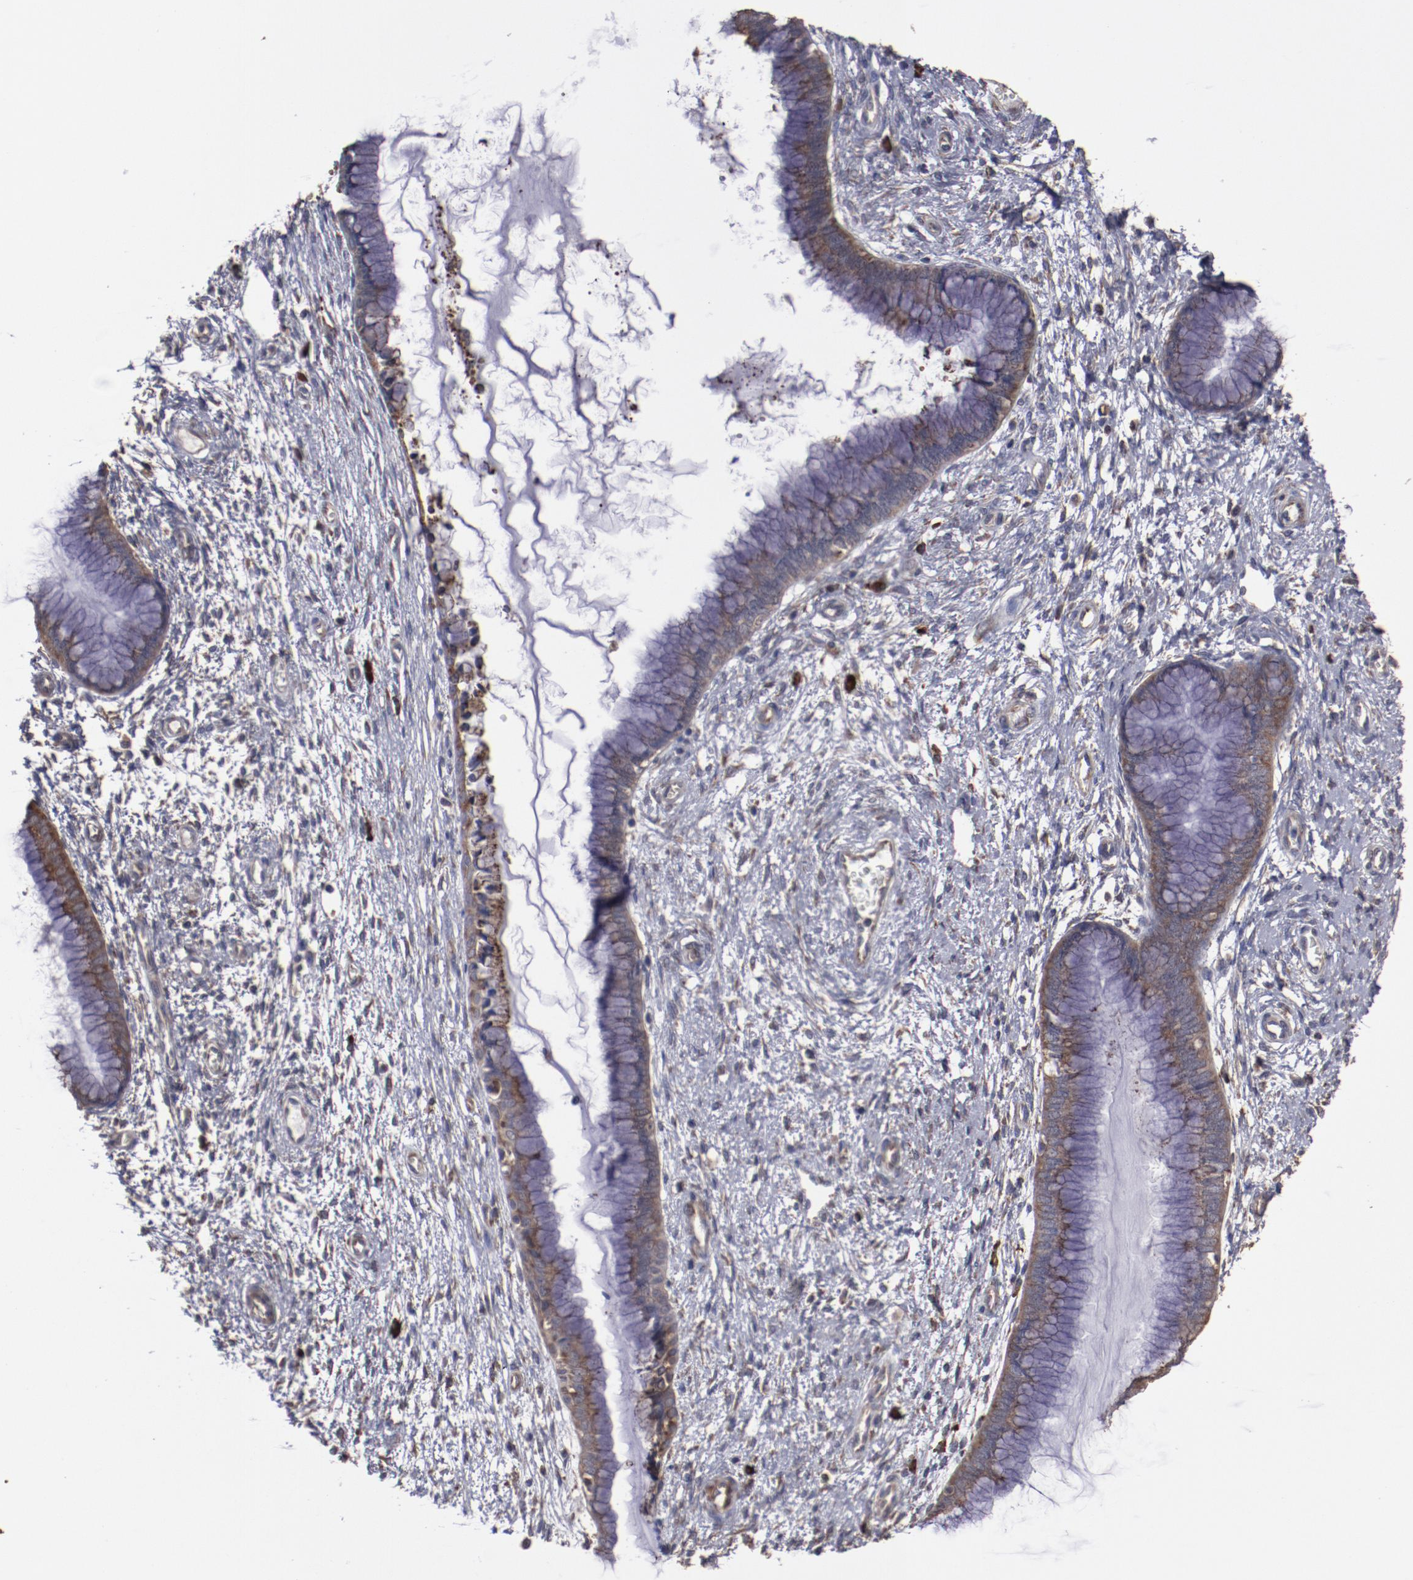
{"staining": {"intensity": "moderate", "quantity": "25%-75%", "location": "cytoplasmic/membranous"}, "tissue": "cervix", "cell_type": "Glandular cells", "image_type": "normal", "snomed": [{"axis": "morphology", "description": "Normal tissue, NOS"}, {"axis": "topography", "description": "Cervix"}], "caption": "A medium amount of moderate cytoplasmic/membranous staining is seen in approximately 25%-75% of glandular cells in normal cervix.", "gene": "RPS4X", "patient": {"sex": "female", "age": 55}}